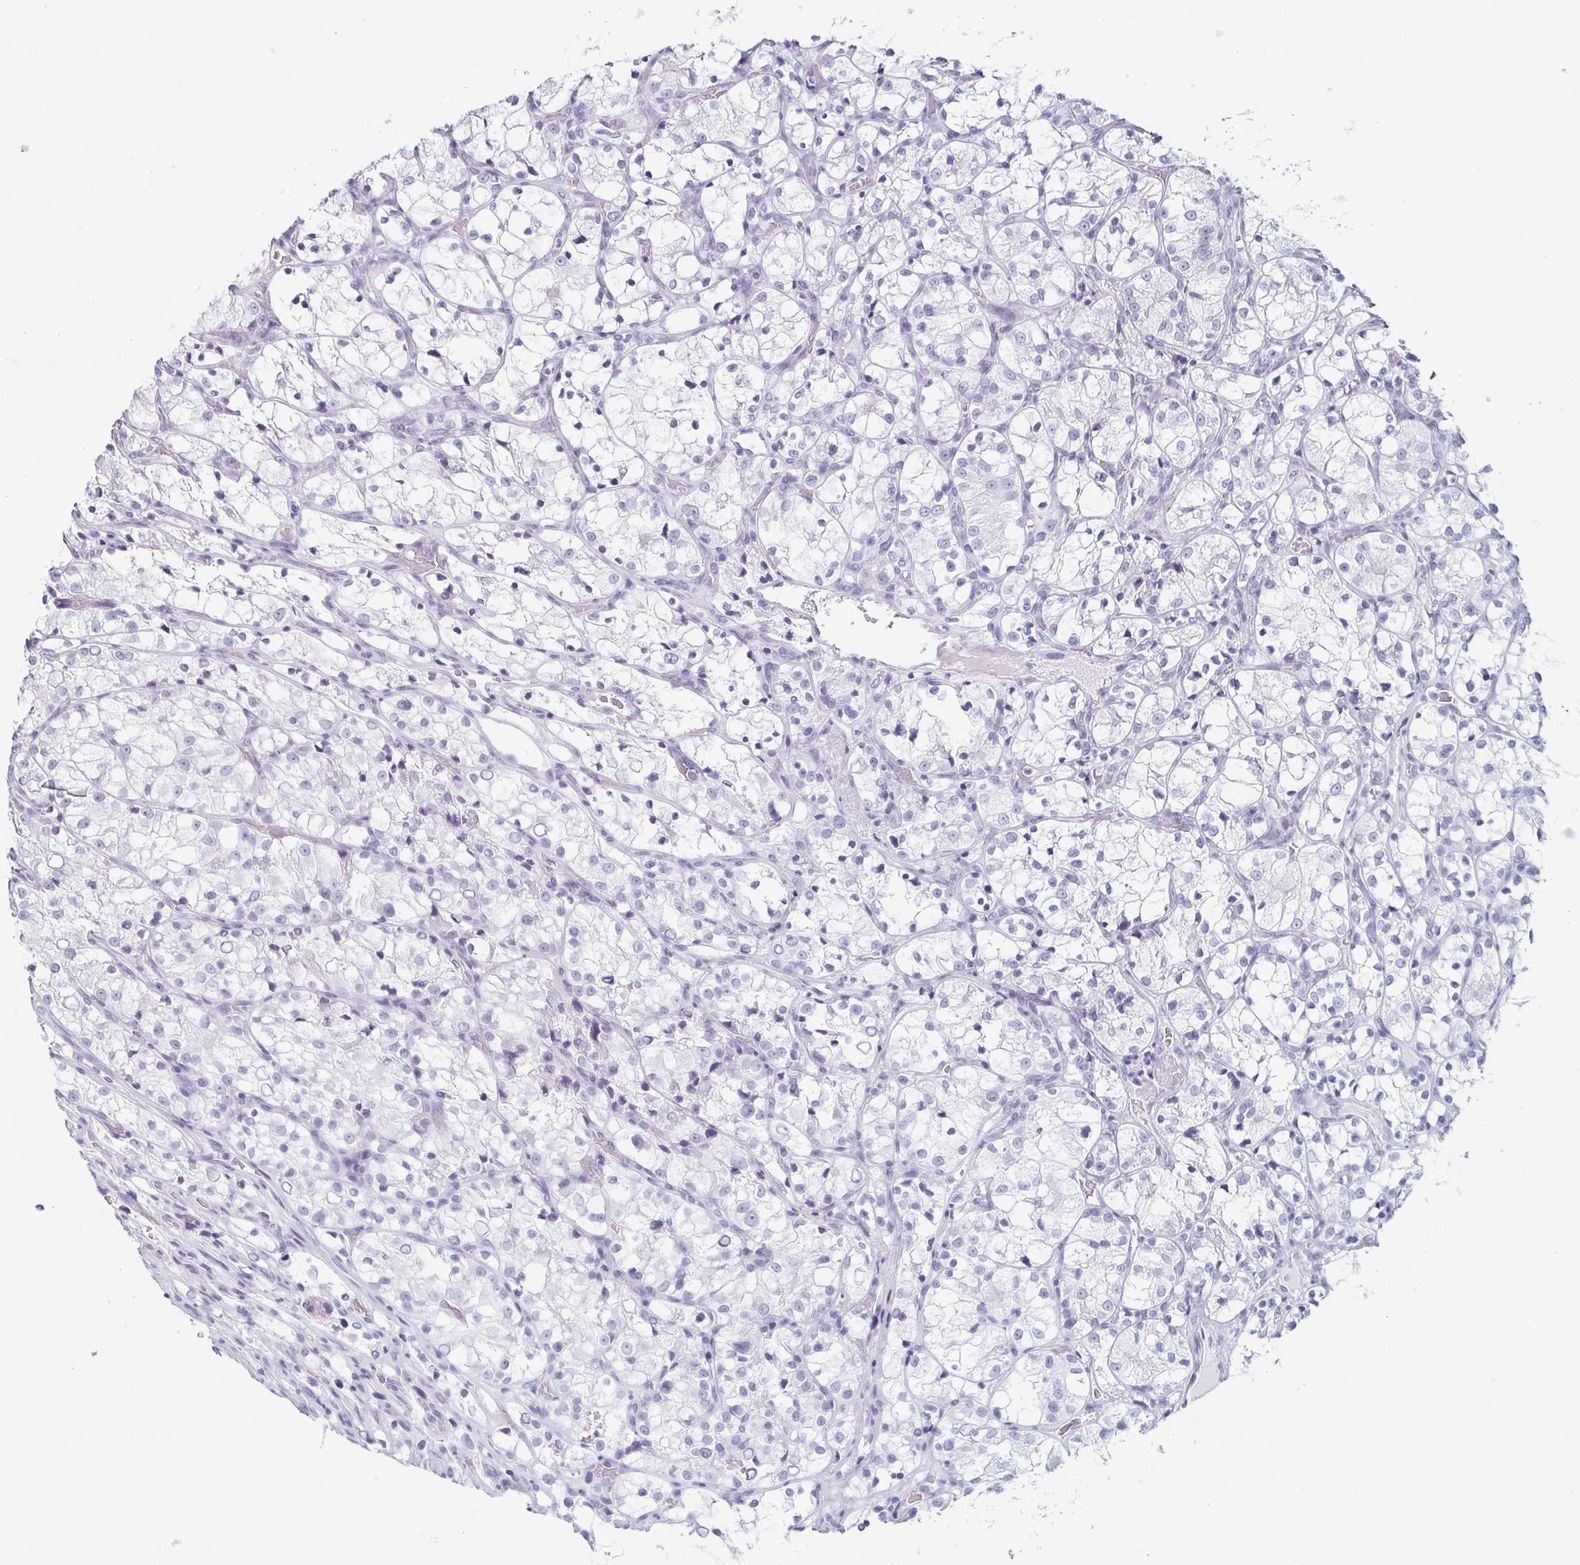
{"staining": {"intensity": "negative", "quantity": "none", "location": "none"}, "tissue": "renal cancer", "cell_type": "Tumor cells", "image_type": "cancer", "snomed": [{"axis": "morphology", "description": "Adenocarcinoma, NOS"}, {"axis": "topography", "description": "Kidney"}], "caption": "IHC image of neoplastic tissue: human renal adenocarcinoma stained with DAB (3,3'-diaminobenzidine) reveals no significant protein expression in tumor cells.", "gene": "ENKUR", "patient": {"sex": "female", "age": 69}}